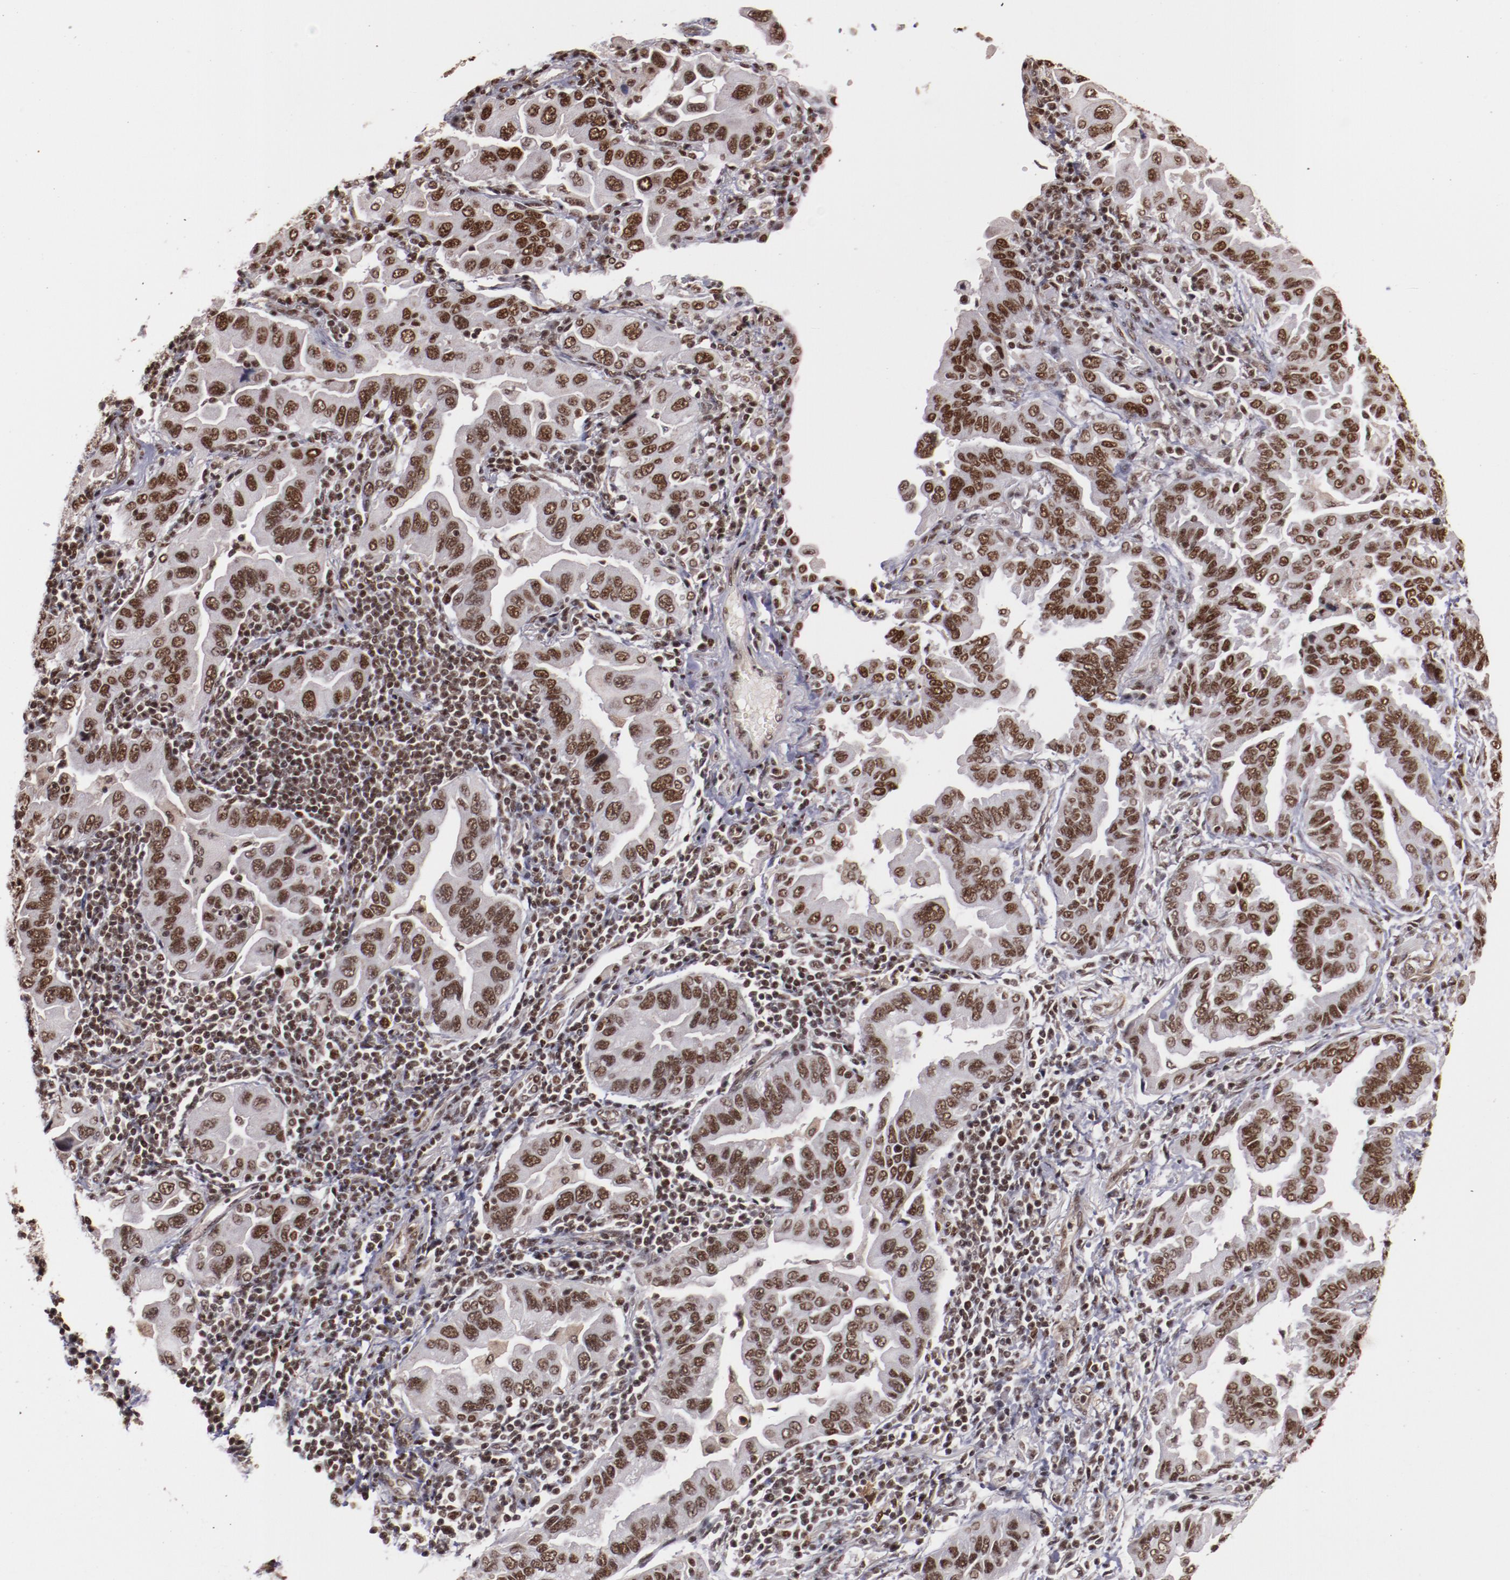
{"staining": {"intensity": "moderate", "quantity": ">75%", "location": "cytoplasmic/membranous"}, "tissue": "lung cancer", "cell_type": "Tumor cells", "image_type": "cancer", "snomed": [{"axis": "morphology", "description": "Adenocarcinoma, NOS"}, {"axis": "topography", "description": "Lung"}], "caption": "There is medium levels of moderate cytoplasmic/membranous staining in tumor cells of lung adenocarcinoma, as demonstrated by immunohistochemical staining (brown color).", "gene": "STAG2", "patient": {"sex": "female", "age": 65}}